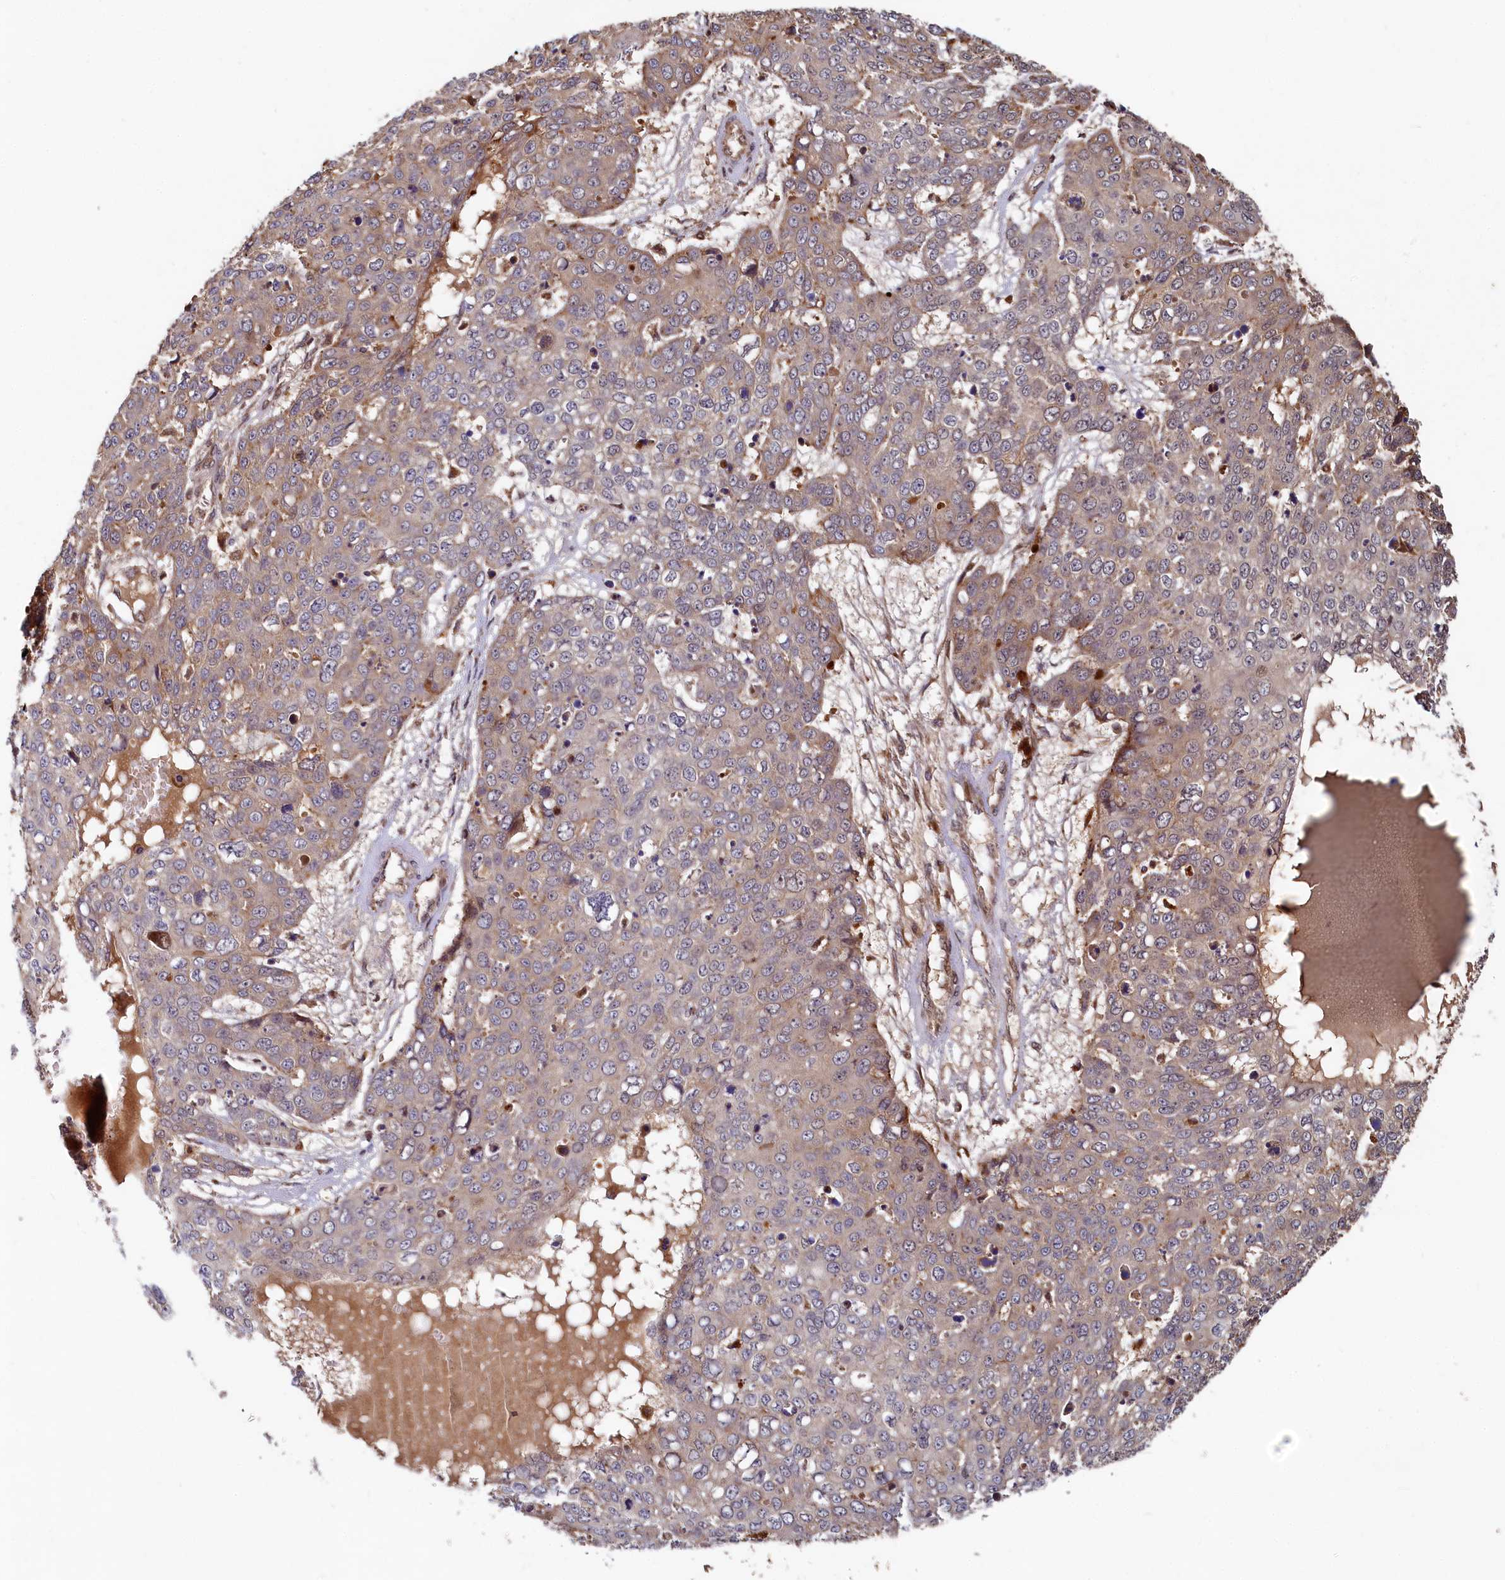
{"staining": {"intensity": "weak", "quantity": "25%-75%", "location": "cytoplasmic/membranous"}, "tissue": "skin cancer", "cell_type": "Tumor cells", "image_type": "cancer", "snomed": [{"axis": "morphology", "description": "Squamous cell carcinoma, NOS"}, {"axis": "topography", "description": "Skin"}], "caption": "Skin cancer stained with a brown dye displays weak cytoplasmic/membranous positive staining in approximately 25%-75% of tumor cells.", "gene": "TRIM23", "patient": {"sex": "male", "age": 71}}